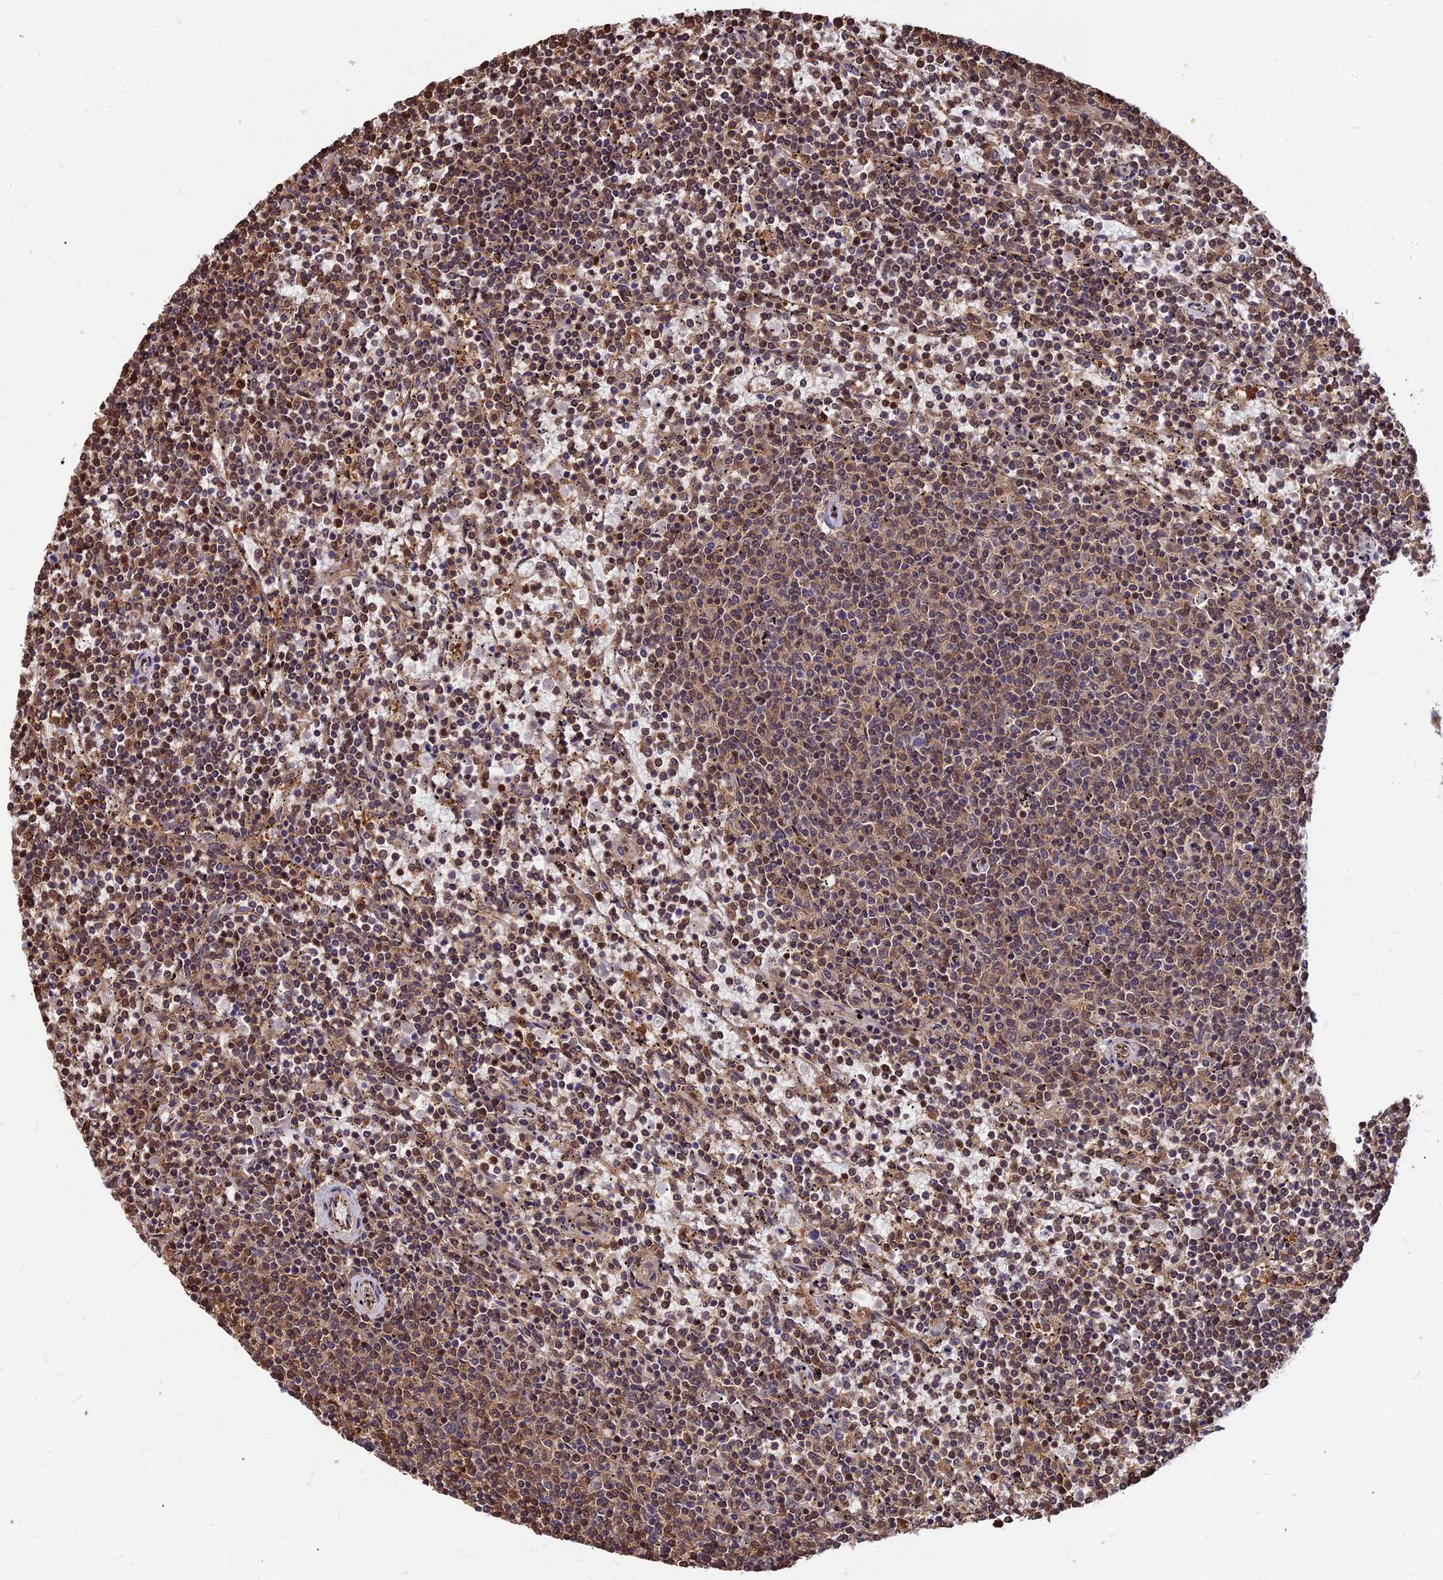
{"staining": {"intensity": "moderate", "quantity": "25%-75%", "location": "cytoplasmic/membranous"}, "tissue": "lymphoma", "cell_type": "Tumor cells", "image_type": "cancer", "snomed": [{"axis": "morphology", "description": "Malignant lymphoma, non-Hodgkin's type, Low grade"}, {"axis": "topography", "description": "Spleen"}], "caption": "Lymphoma was stained to show a protein in brown. There is medium levels of moderate cytoplasmic/membranous expression in about 25%-75% of tumor cells.", "gene": "ZNF467", "patient": {"sex": "female", "age": 50}}